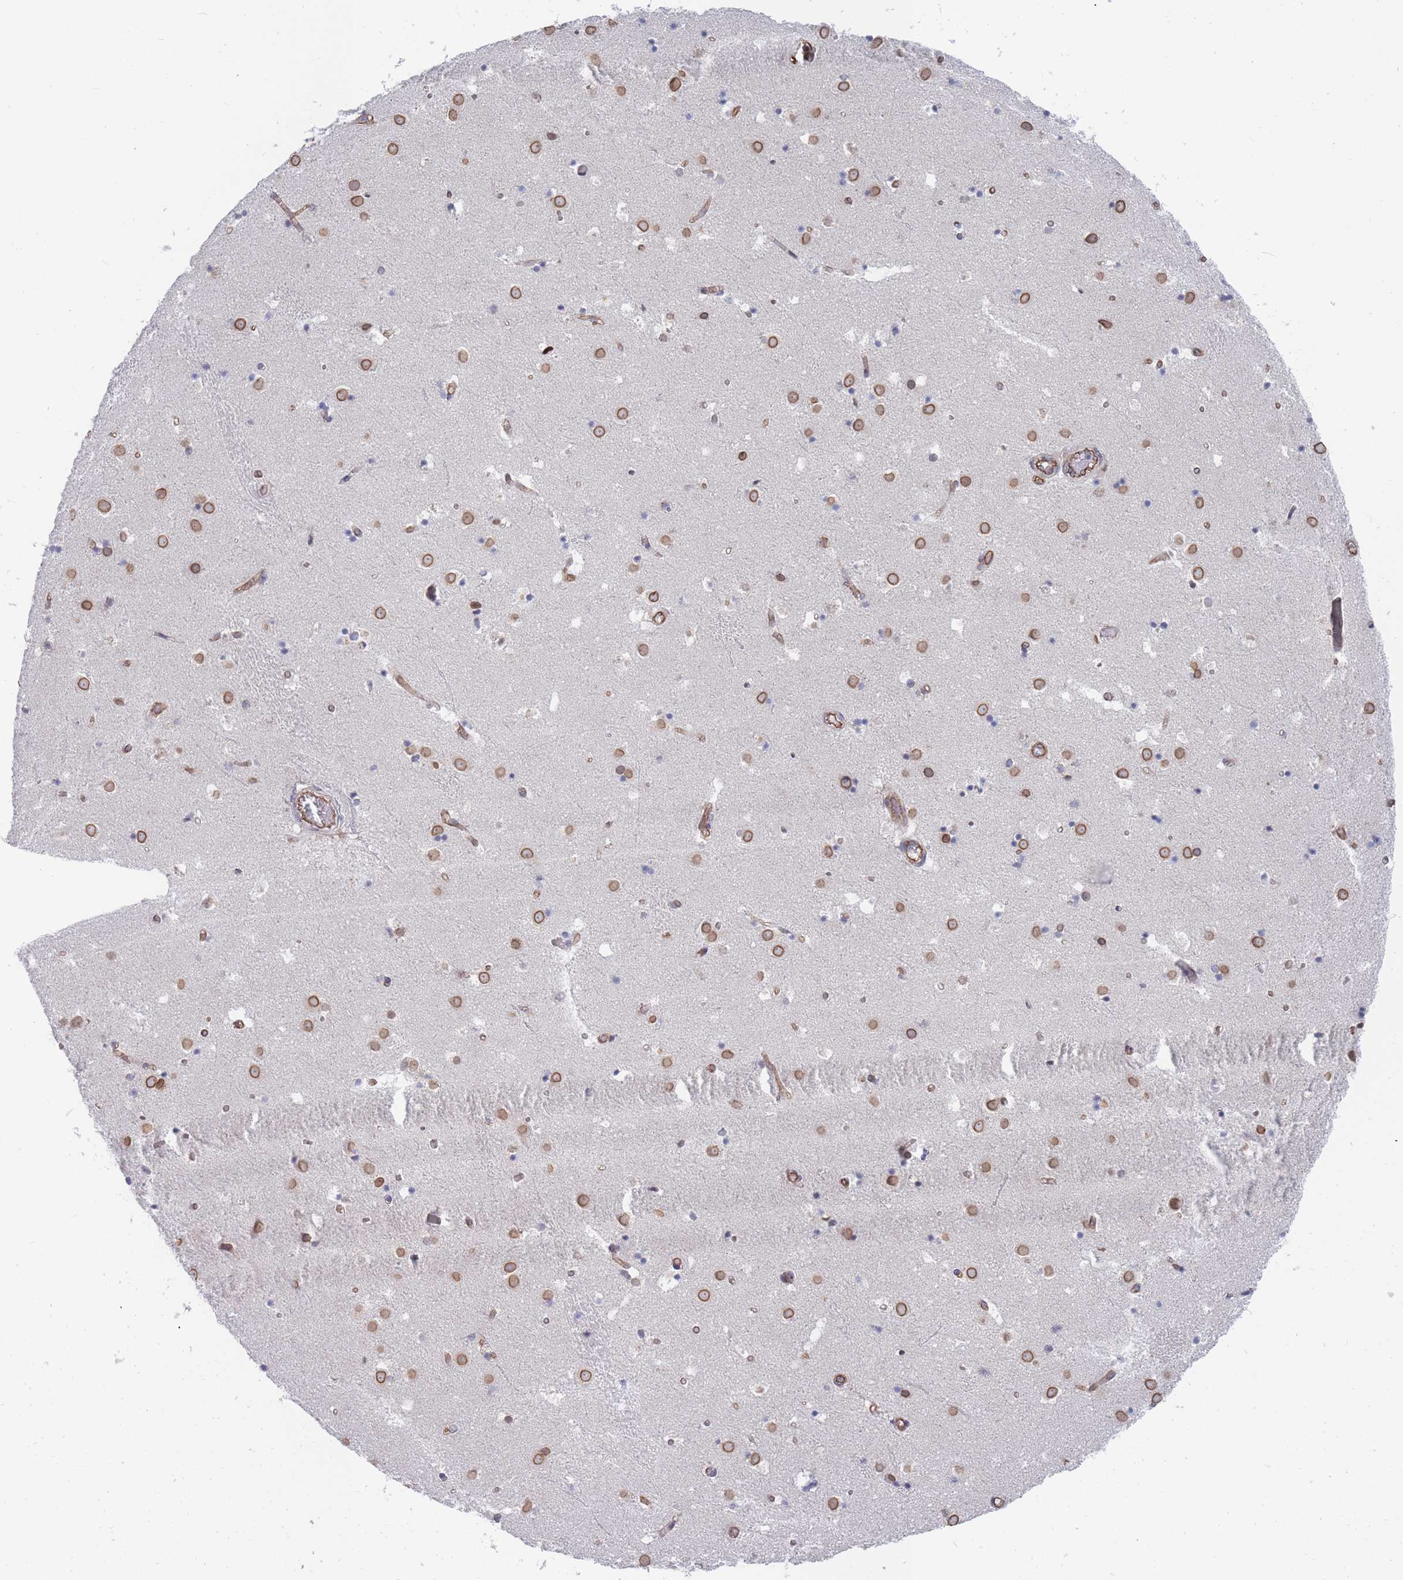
{"staining": {"intensity": "moderate", "quantity": "25%-75%", "location": "cytoplasmic/membranous,nuclear"}, "tissue": "caudate", "cell_type": "Glial cells", "image_type": "normal", "snomed": [{"axis": "morphology", "description": "Normal tissue, NOS"}, {"axis": "topography", "description": "Lateral ventricle wall"}], "caption": "Caudate stained for a protein (brown) demonstrates moderate cytoplasmic/membranous,nuclear positive expression in about 25%-75% of glial cells.", "gene": "SLC1A6", "patient": {"sex": "male", "age": 25}}